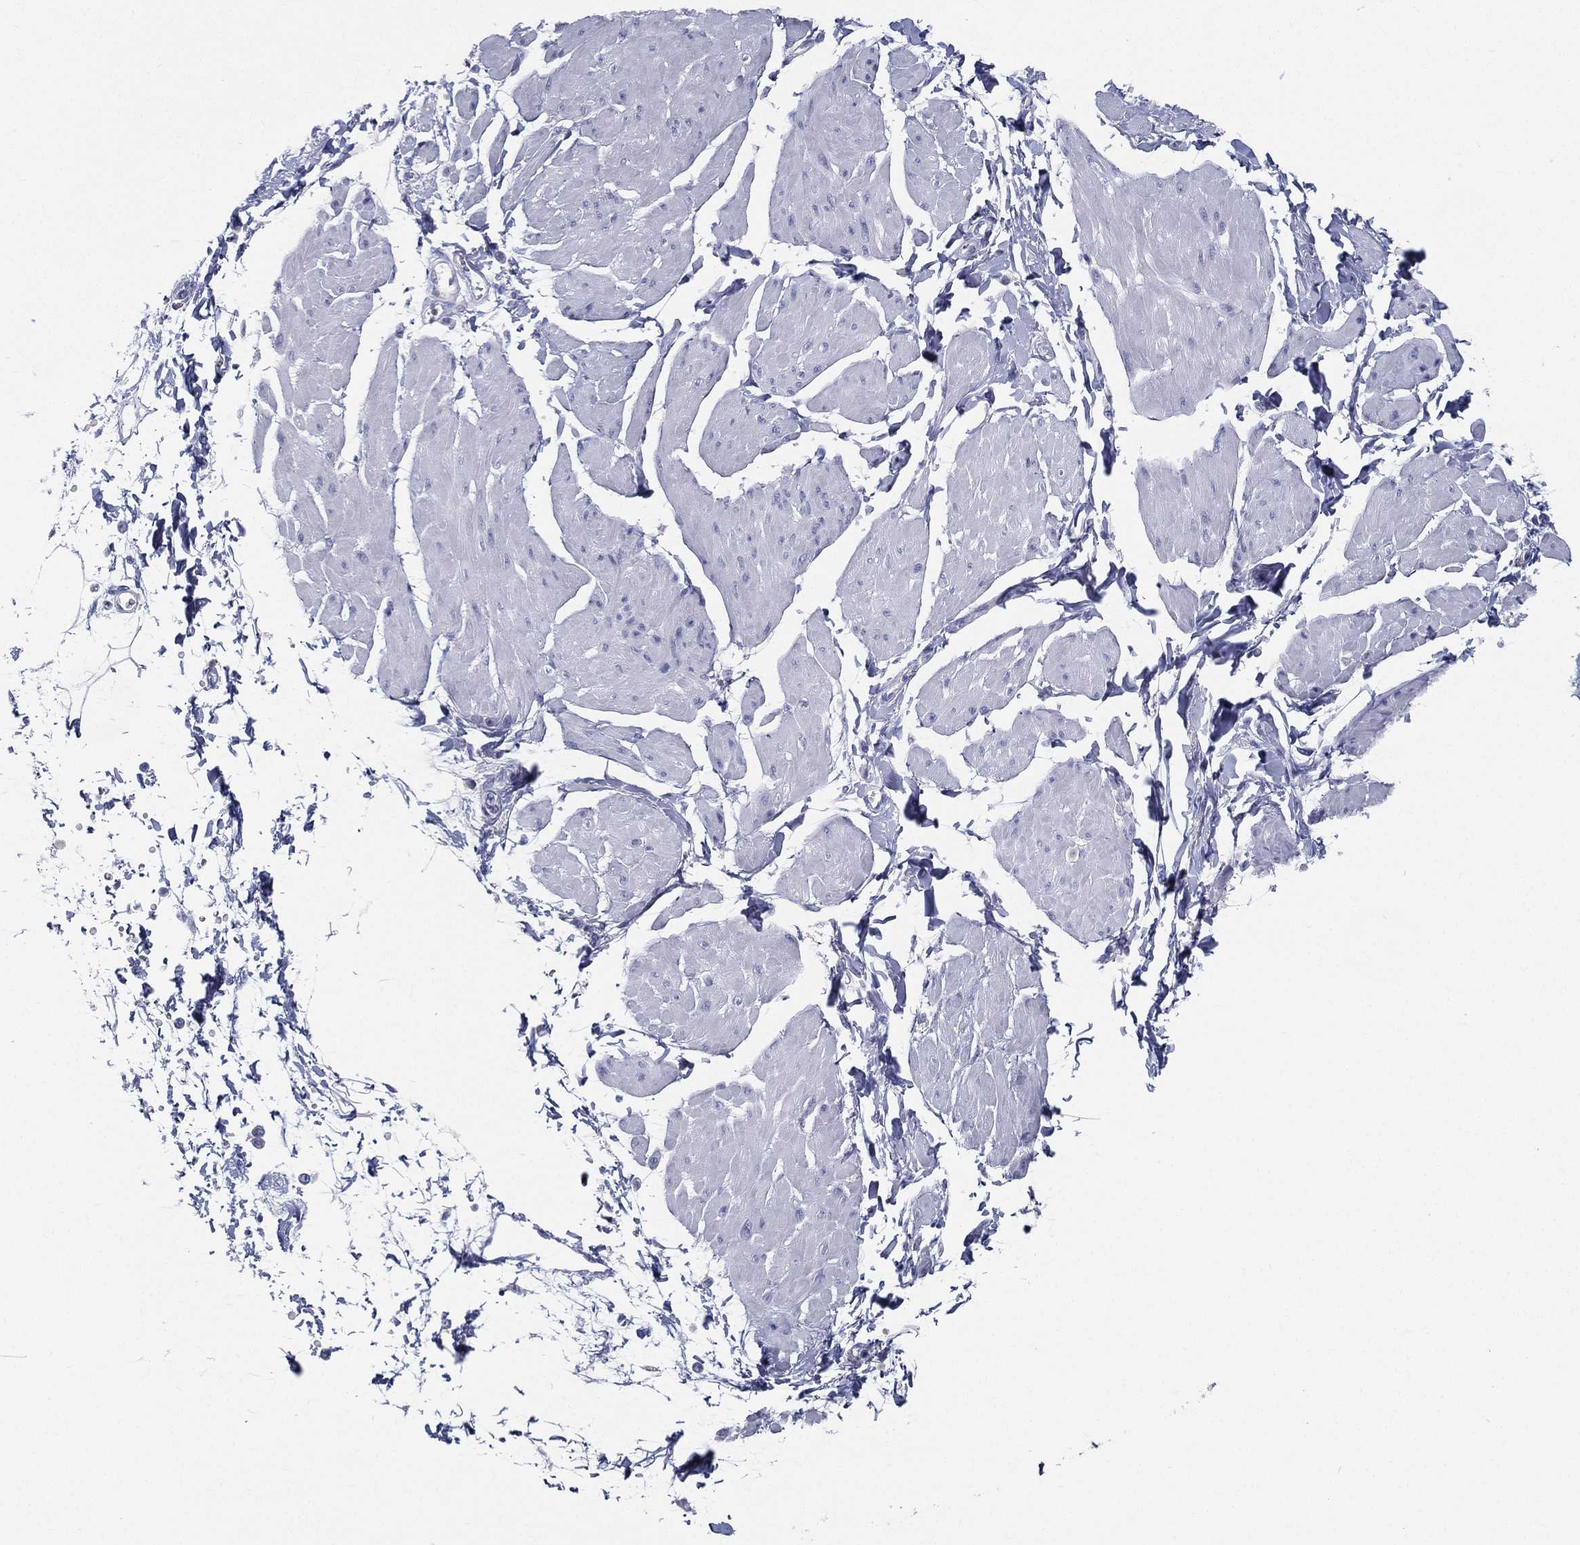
{"staining": {"intensity": "negative", "quantity": "none", "location": "none"}, "tissue": "smooth muscle", "cell_type": "Smooth muscle cells", "image_type": "normal", "snomed": [{"axis": "morphology", "description": "Normal tissue, NOS"}, {"axis": "topography", "description": "Adipose tissue"}, {"axis": "topography", "description": "Smooth muscle"}, {"axis": "topography", "description": "Peripheral nerve tissue"}], "caption": "Immunohistochemistry (IHC) histopathology image of benign human smooth muscle stained for a protein (brown), which exhibits no expression in smooth muscle cells.", "gene": "STS", "patient": {"sex": "male", "age": 83}}